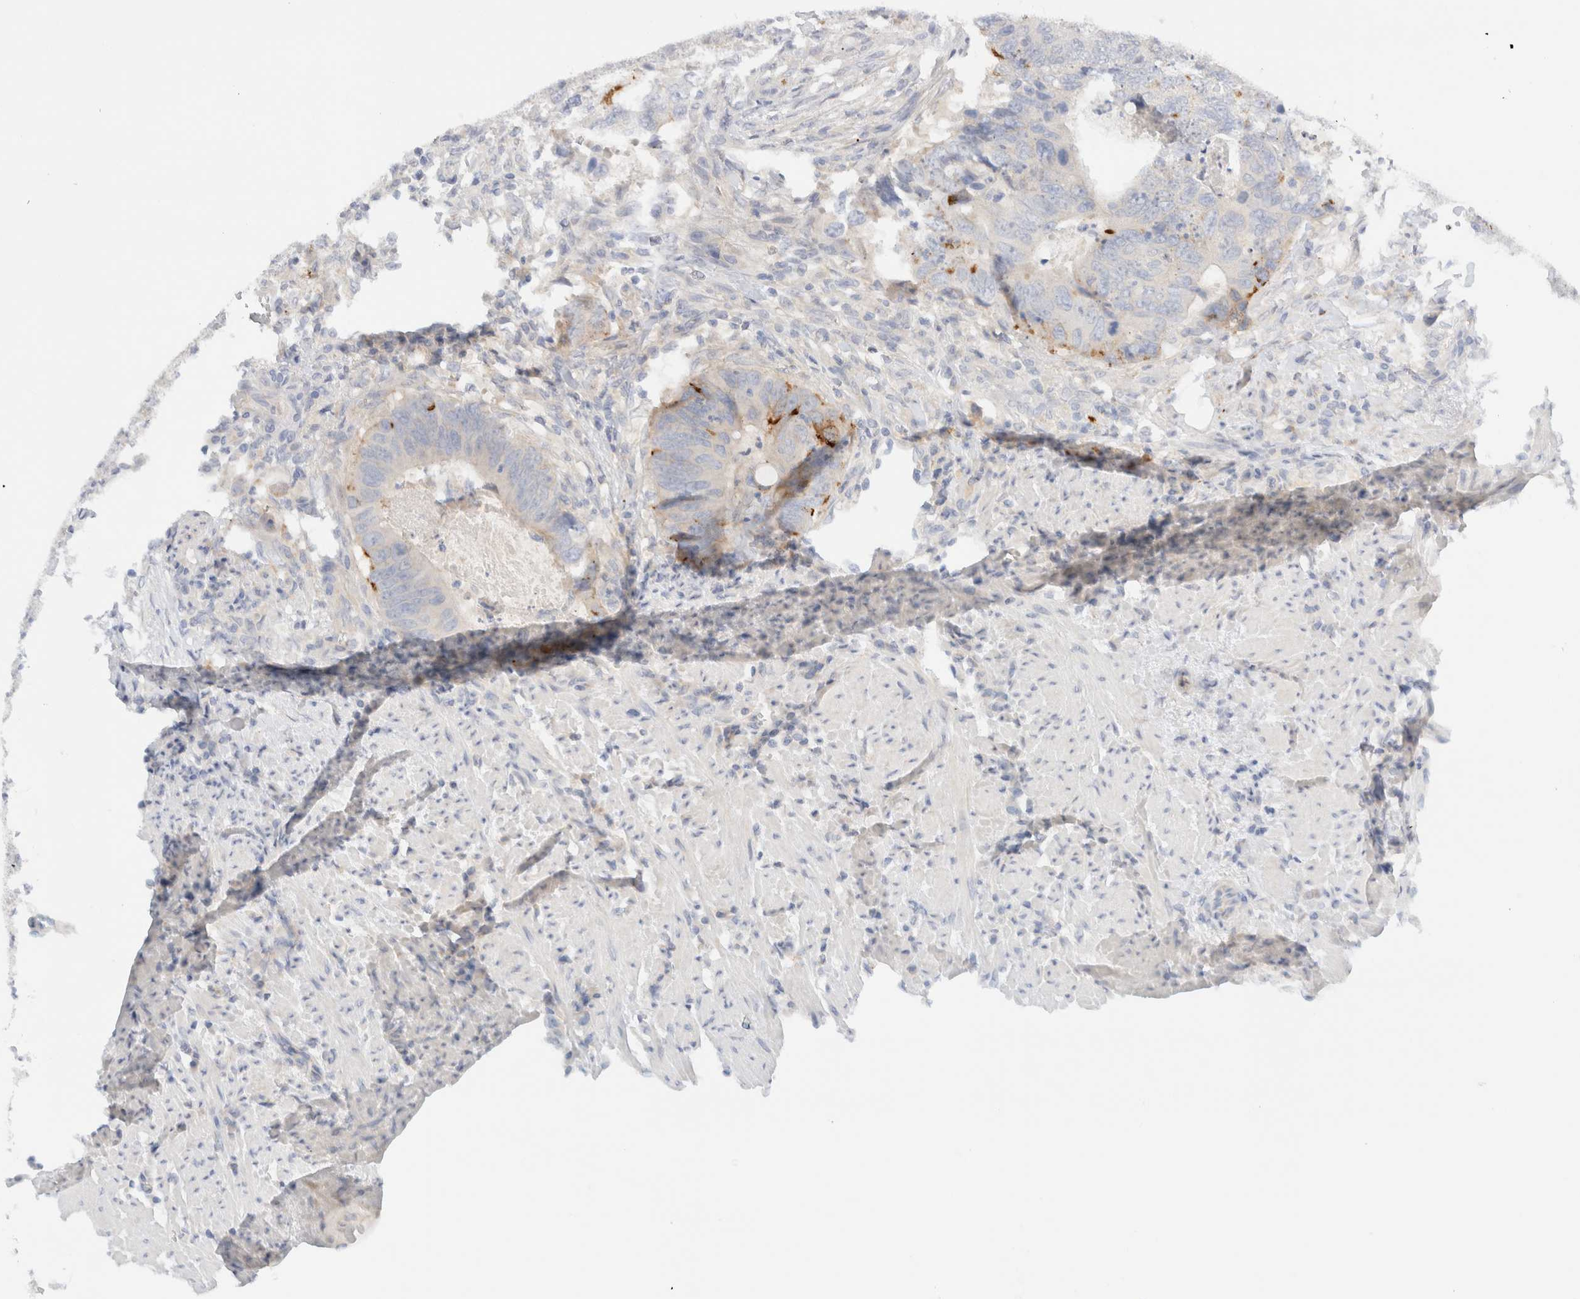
{"staining": {"intensity": "moderate", "quantity": "<25%", "location": "cytoplasmic/membranous"}, "tissue": "colorectal cancer", "cell_type": "Tumor cells", "image_type": "cancer", "snomed": [{"axis": "morphology", "description": "Adenocarcinoma, NOS"}, {"axis": "topography", "description": "Colon"}], "caption": "Protein expression analysis of colorectal adenocarcinoma shows moderate cytoplasmic/membranous positivity in approximately <25% of tumor cells.", "gene": "SDR16C5", "patient": {"sex": "male", "age": 56}}